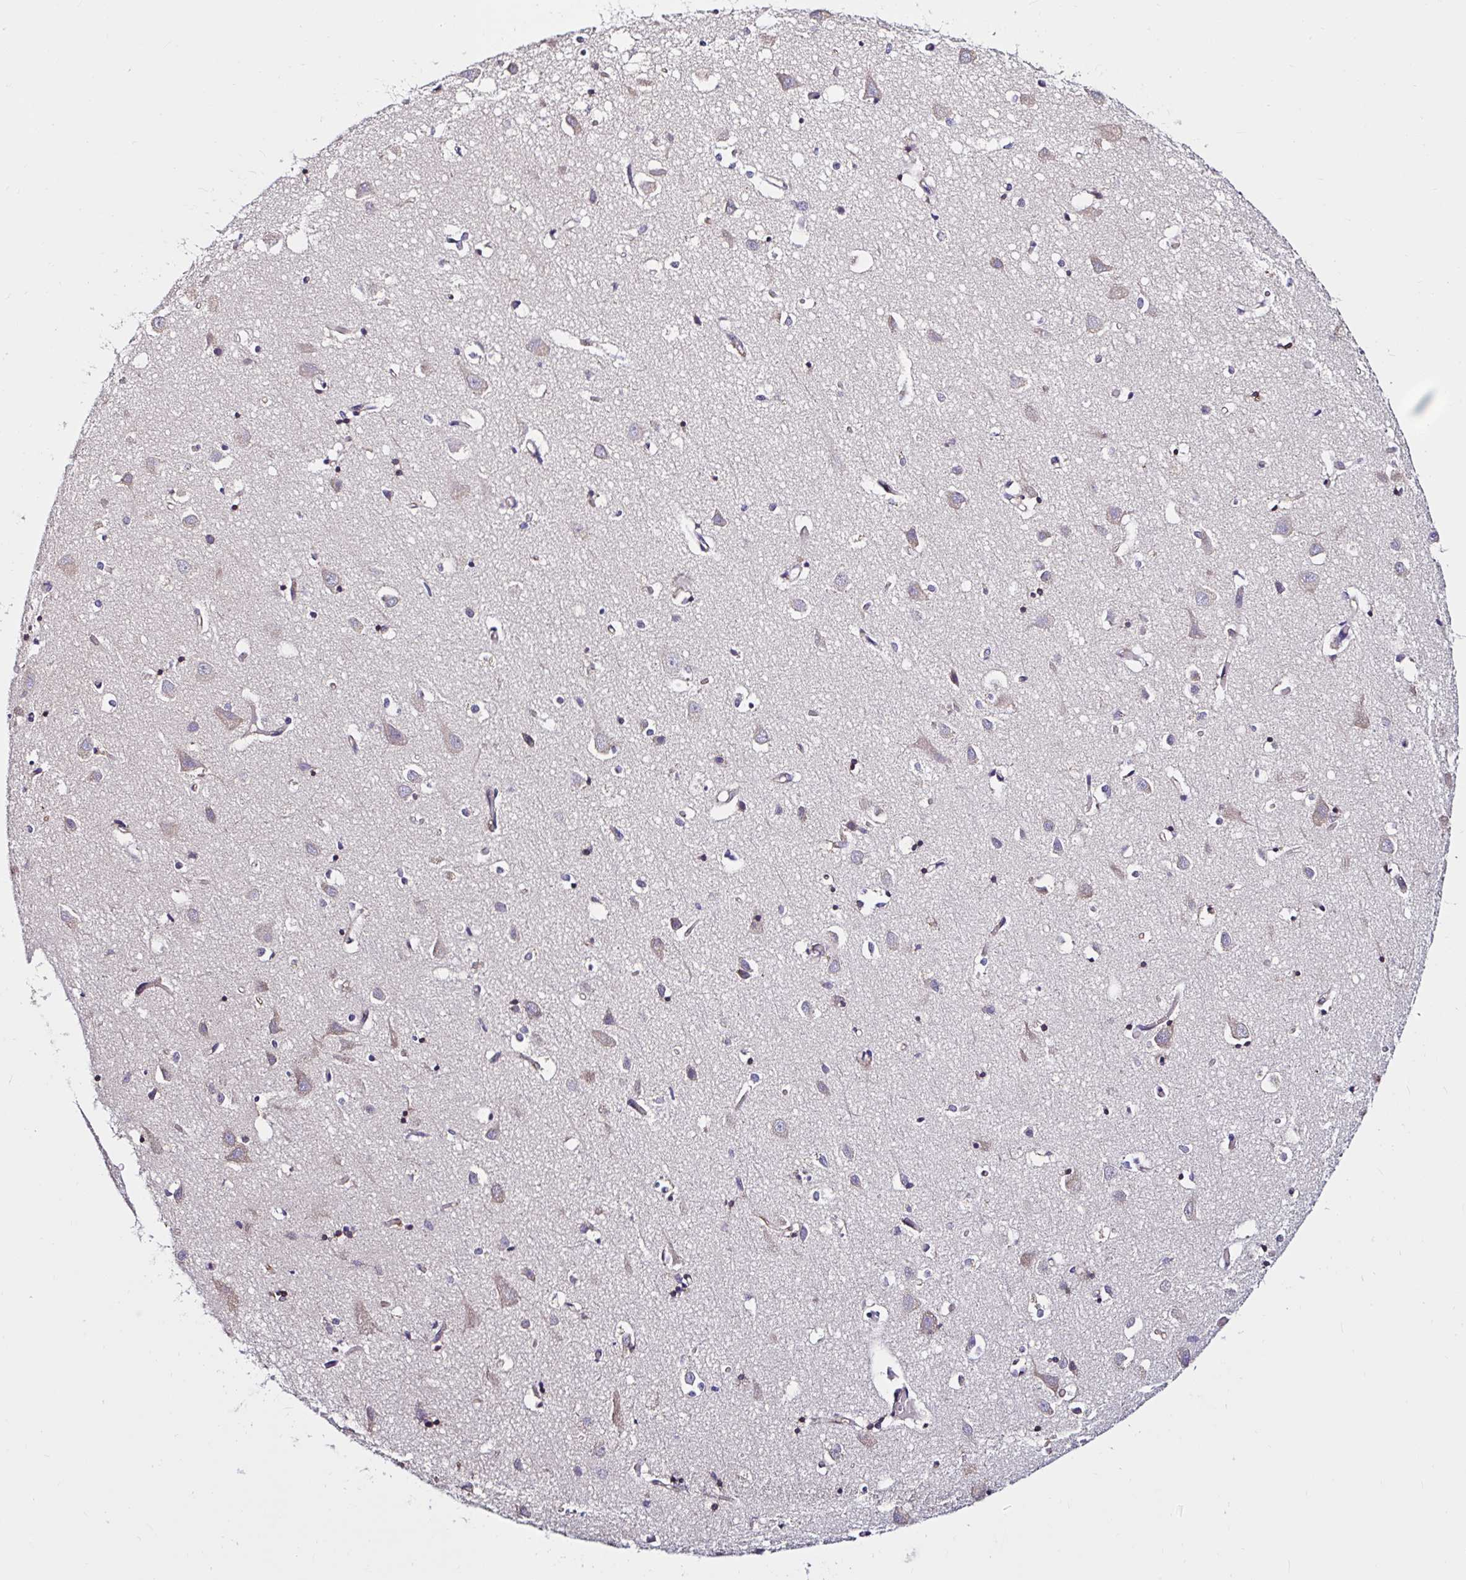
{"staining": {"intensity": "negative", "quantity": "none", "location": "none"}, "tissue": "cerebral cortex", "cell_type": "Endothelial cells", "image_type": "normal", "snomed": [{"axis": "morphology", "description": "Normal tissue, NOS"}, {"axis": "topography", "description": "Cerebral cortex"}], "caption": "Immunohistochemistry photomicrograph of normal cerebral cortex stained for a protein (brown), which displays no staining in endothelial cells. Brightfield microscopy of immunohistochemistry stained with DAB (3,3'-diaminobenzidine) (brown) and hematoxylin (blue), captured at high magnification.", "gene": "VSIG2", "patient": {"sex": "male", "age": 70}}